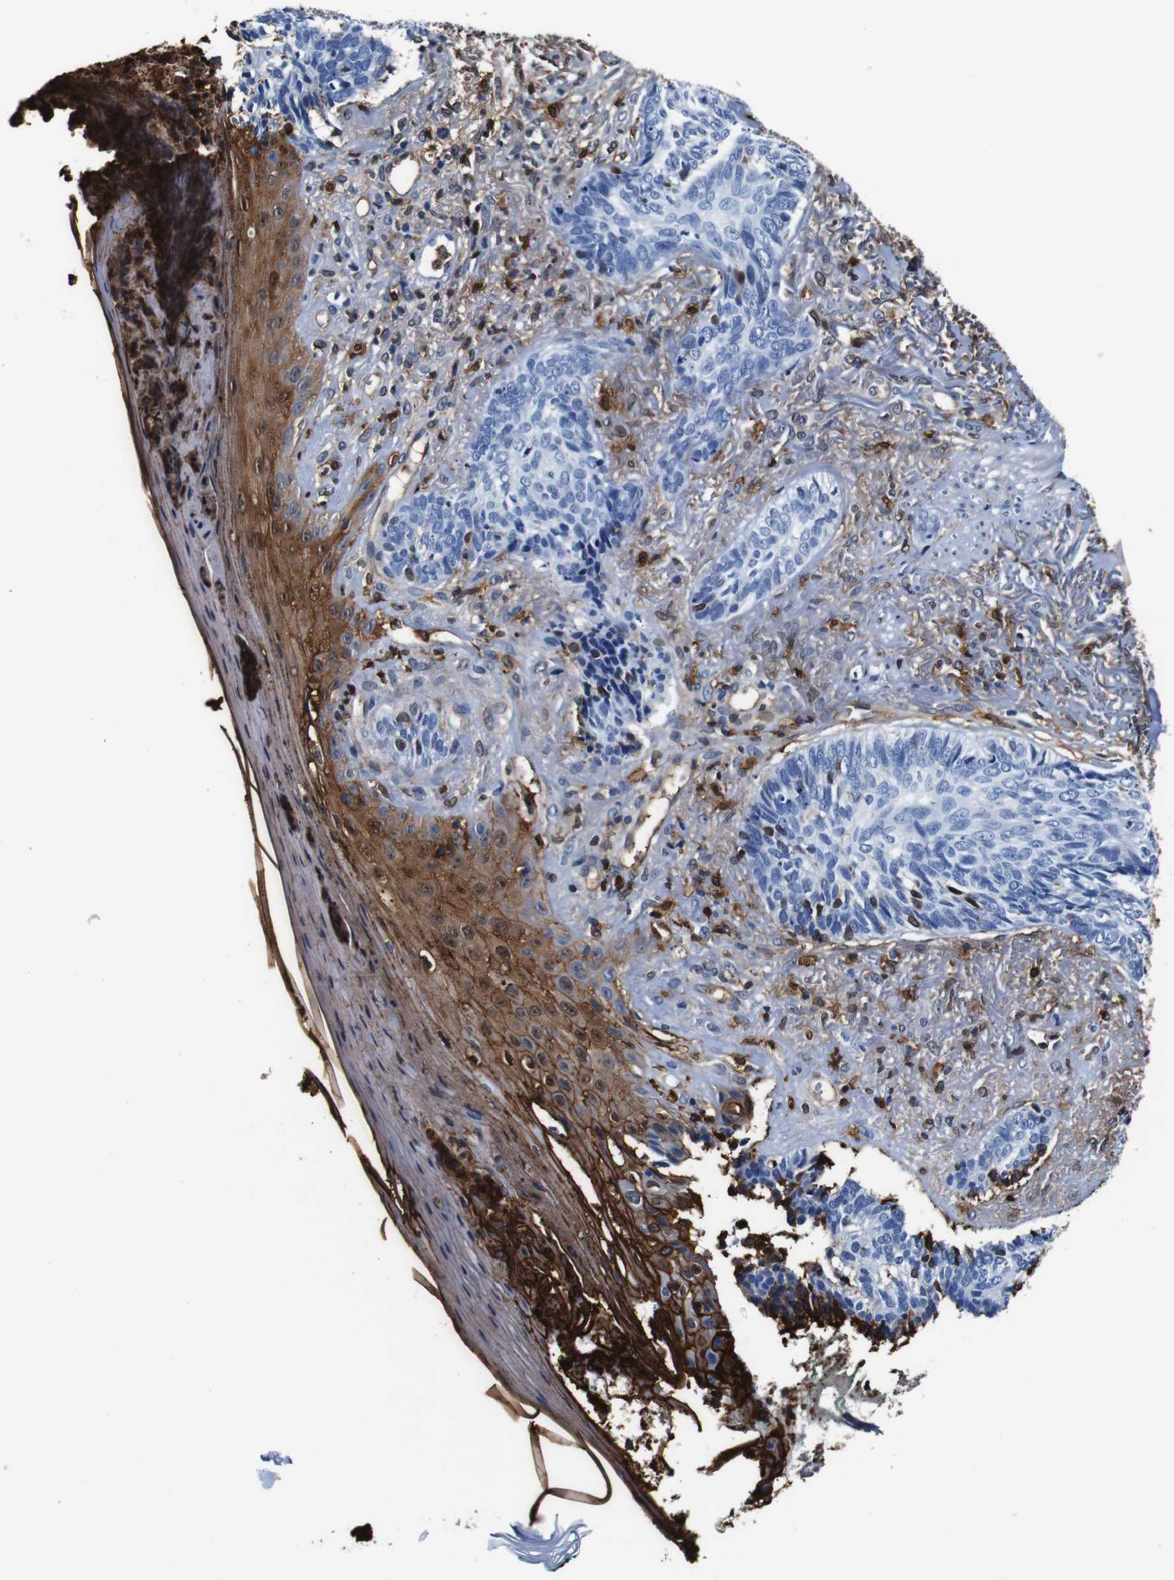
{"staining": {"intensity": "negative", "quantity": "none", "location": "none"}, "tissue": "skin cancer", "cell_type": "Tumor cells", "image_type": "cancer", "snomed": [{"axis": "morphology", "description": "Basal cell carcinoma"}, {"axis": "topography", "description": "Skin"}], "caption": "This micrograph is of skin cancer (basal cell carcinoma) stained with immunohistochemistry (IHC) to label a protein in brown with the nuclei are counter-stained blue. There is no positivity in tumor cells. (DAB (3,3'-diaminobenzidine) immunohistochemistry (IHC) with hematoxylin counter stain).", "gene": "ANXA1", "patient": {"sex": "male", "age": 43}}